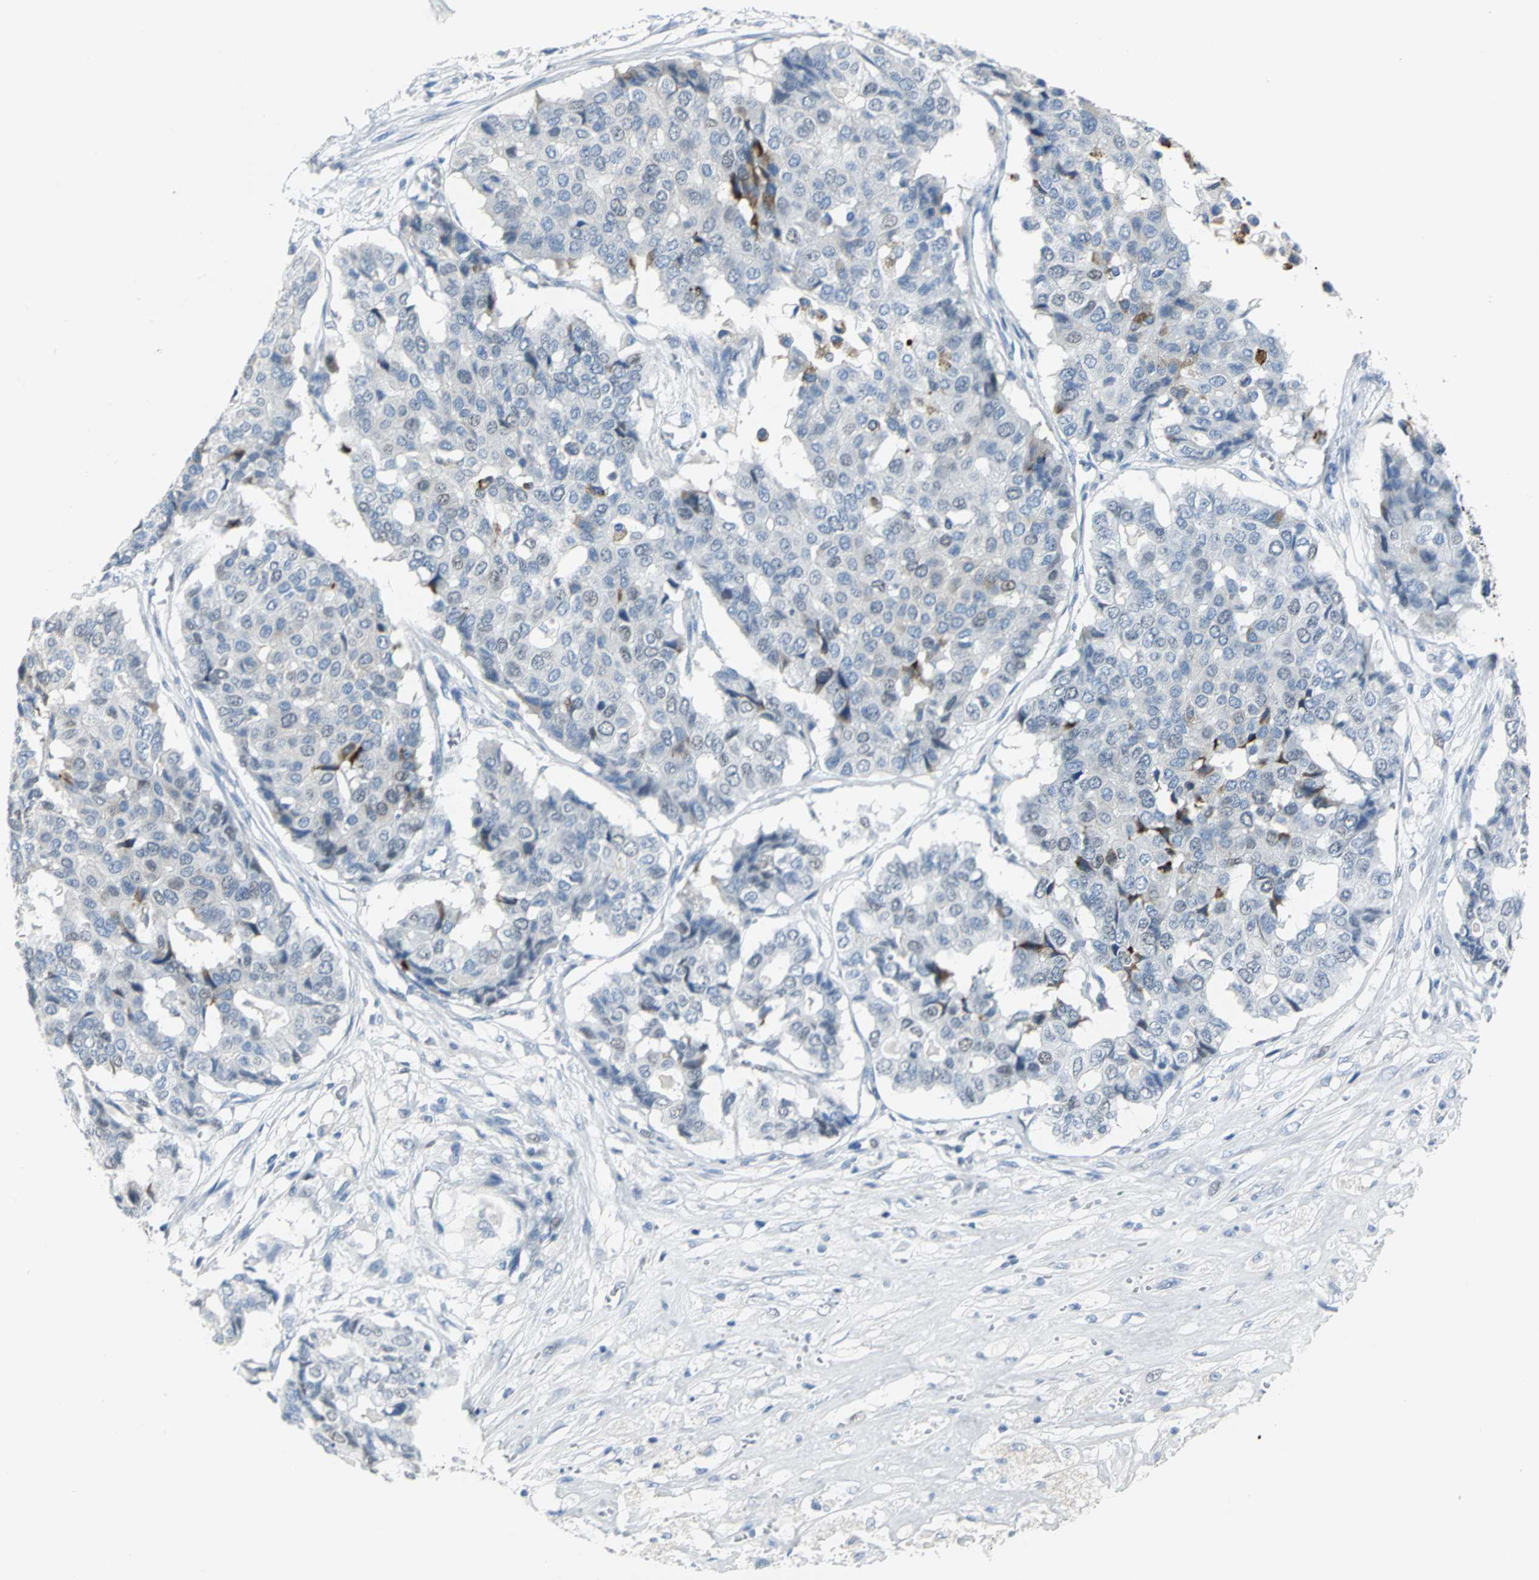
{"staining": {"intensity": "negative", "quantity": "none", "location": "none"}, "tissue": "pancreatic cancer", "cell_type": "Tumor cells", "image_type": "cancer", "snomed": [{"axis": "morphology", "description": "Adenocarcinoma, NOS"}, {"axis": "topography", "description": "Pancreas"}], "caption": "Immunohistochemistry (IHC) of human pancreatic cancer (adenocarcinoma) reveals no positivity in tumor cells.", "gene": "MCM3", "patient": {"sex": "male", "age": 50}}